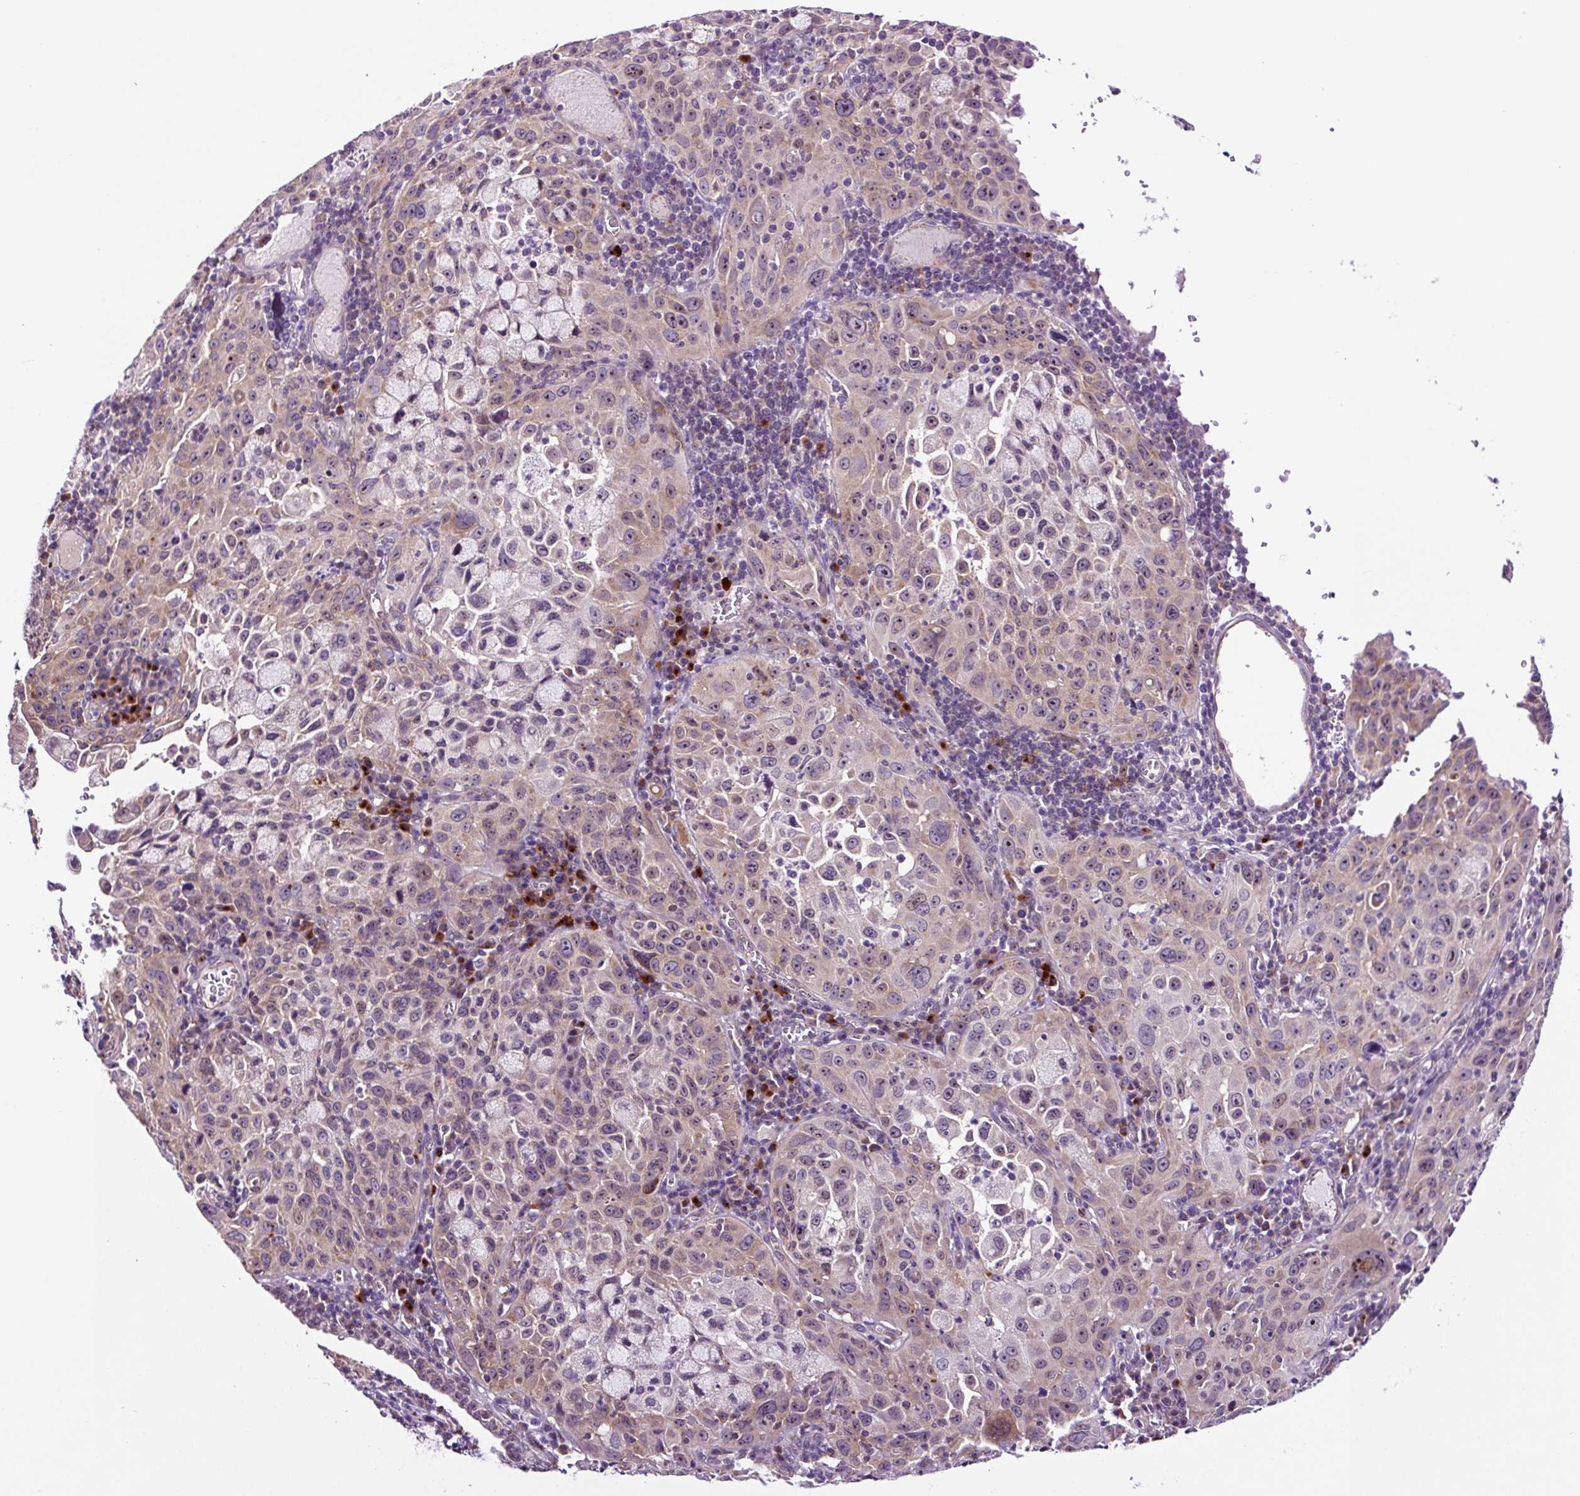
{"staining": {"intensity": "weak", "quantity": "<25%", "location": "cytoplasmic/membranous"}, "tissue": "cervical cancer", "cell_type": "Tumor cells", "image_type": "cancer", "snomed": [{"axis": "morphology", "description": "Squamous cell carcinoma, NOS"}, {"axis": "topography", "description": "Cervix"}], "caption": "Human cervical cancer stained for a protein using immunohistochemistry exhibits no staining in tumor cells.", "gene": "NOM1", "patient": {"sex": "female", "age": 42}}